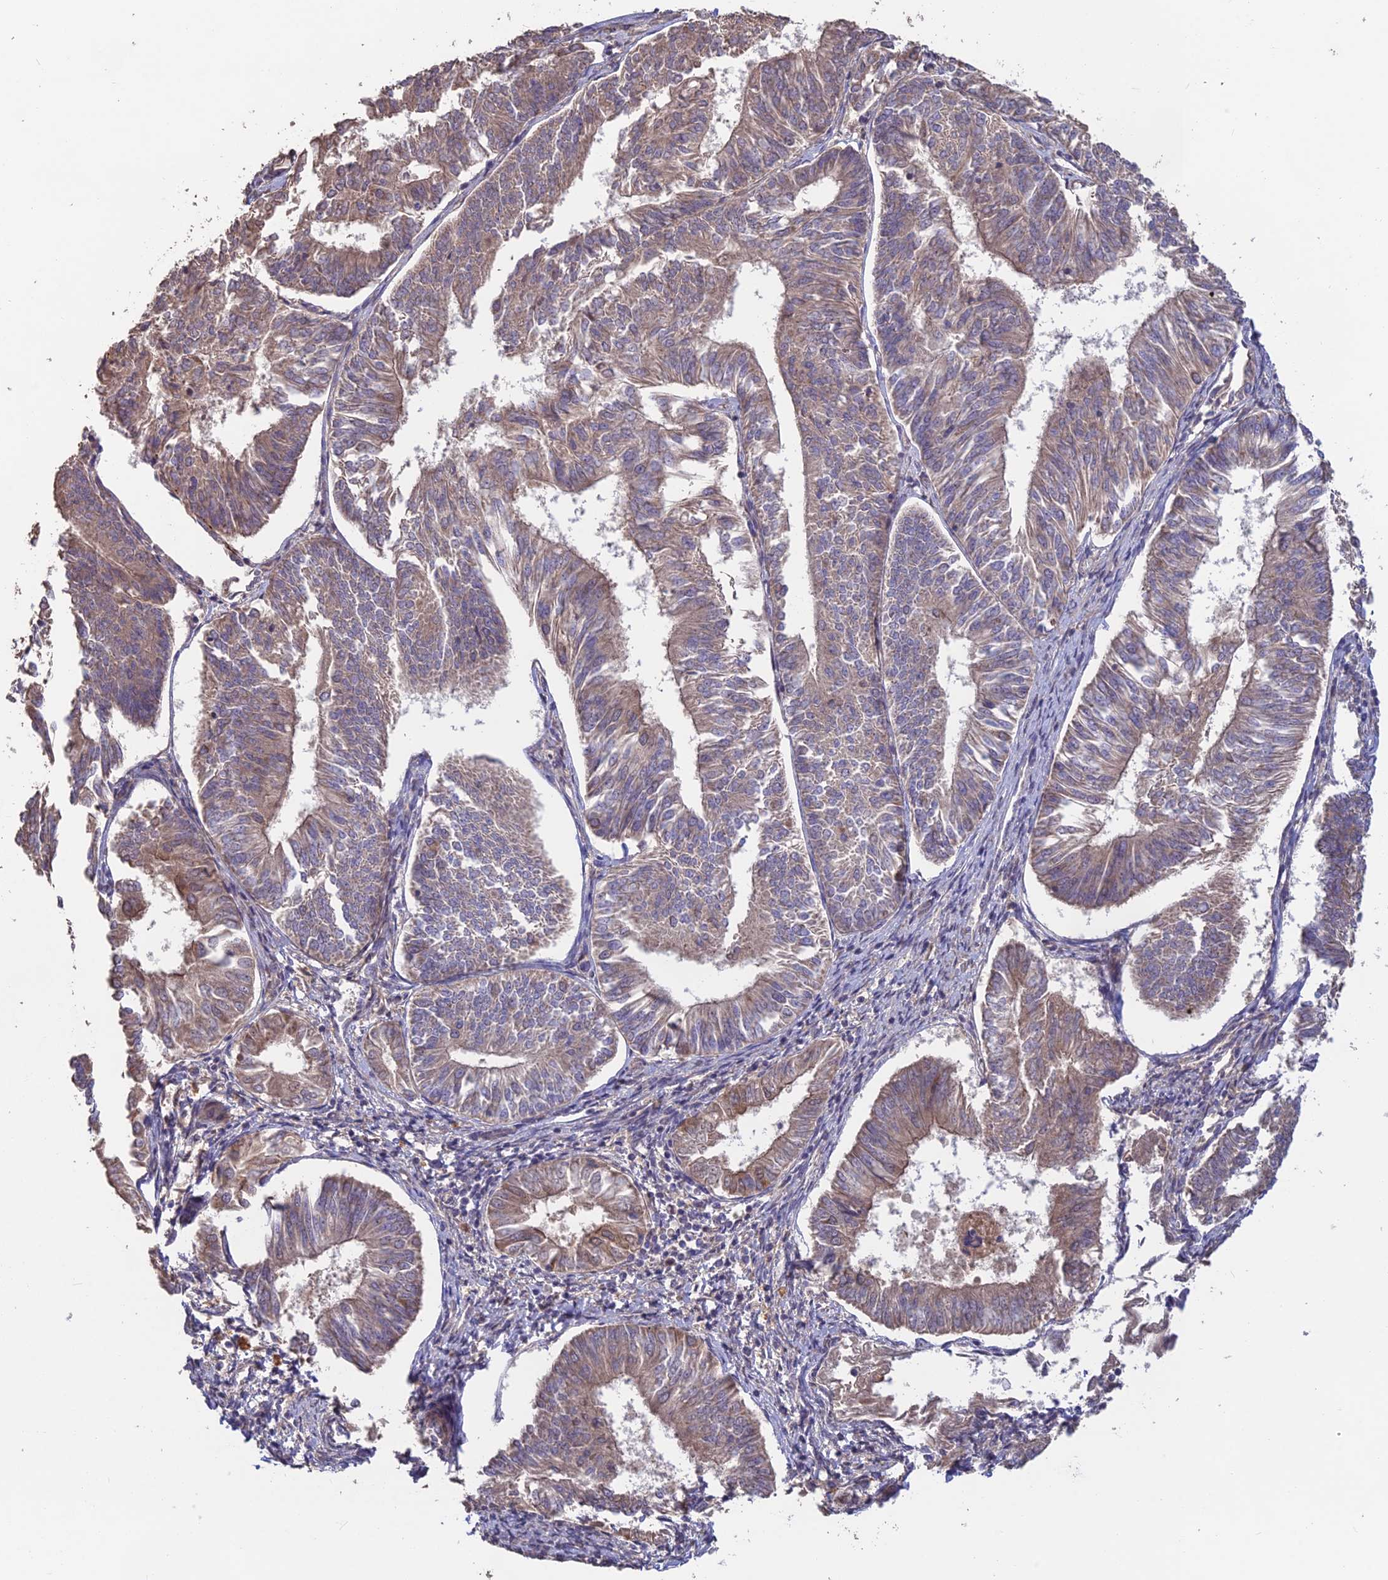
{"staining": {"intensity": "moderate", "quantity": ">75%", "location": "cytoplasmic/membranous"}, "tissue": "endometrial cancer", "cell_type": "Tumor cells", "image_type": "cancer", "snomed": [{"axis": "morphology", "description": "Adenocarcinoma, NOS"}, {"axis": "topography", "description": "Endometrium"}], "caption": "This micrograph displays immunohistochemistry staining of human endometrial cancer, with medium moderate cytoplasmic/membranous expression in about >75% of tumor cells.", "gene": "SHISA5", "patient": {"sex": "female", "age": 58}}